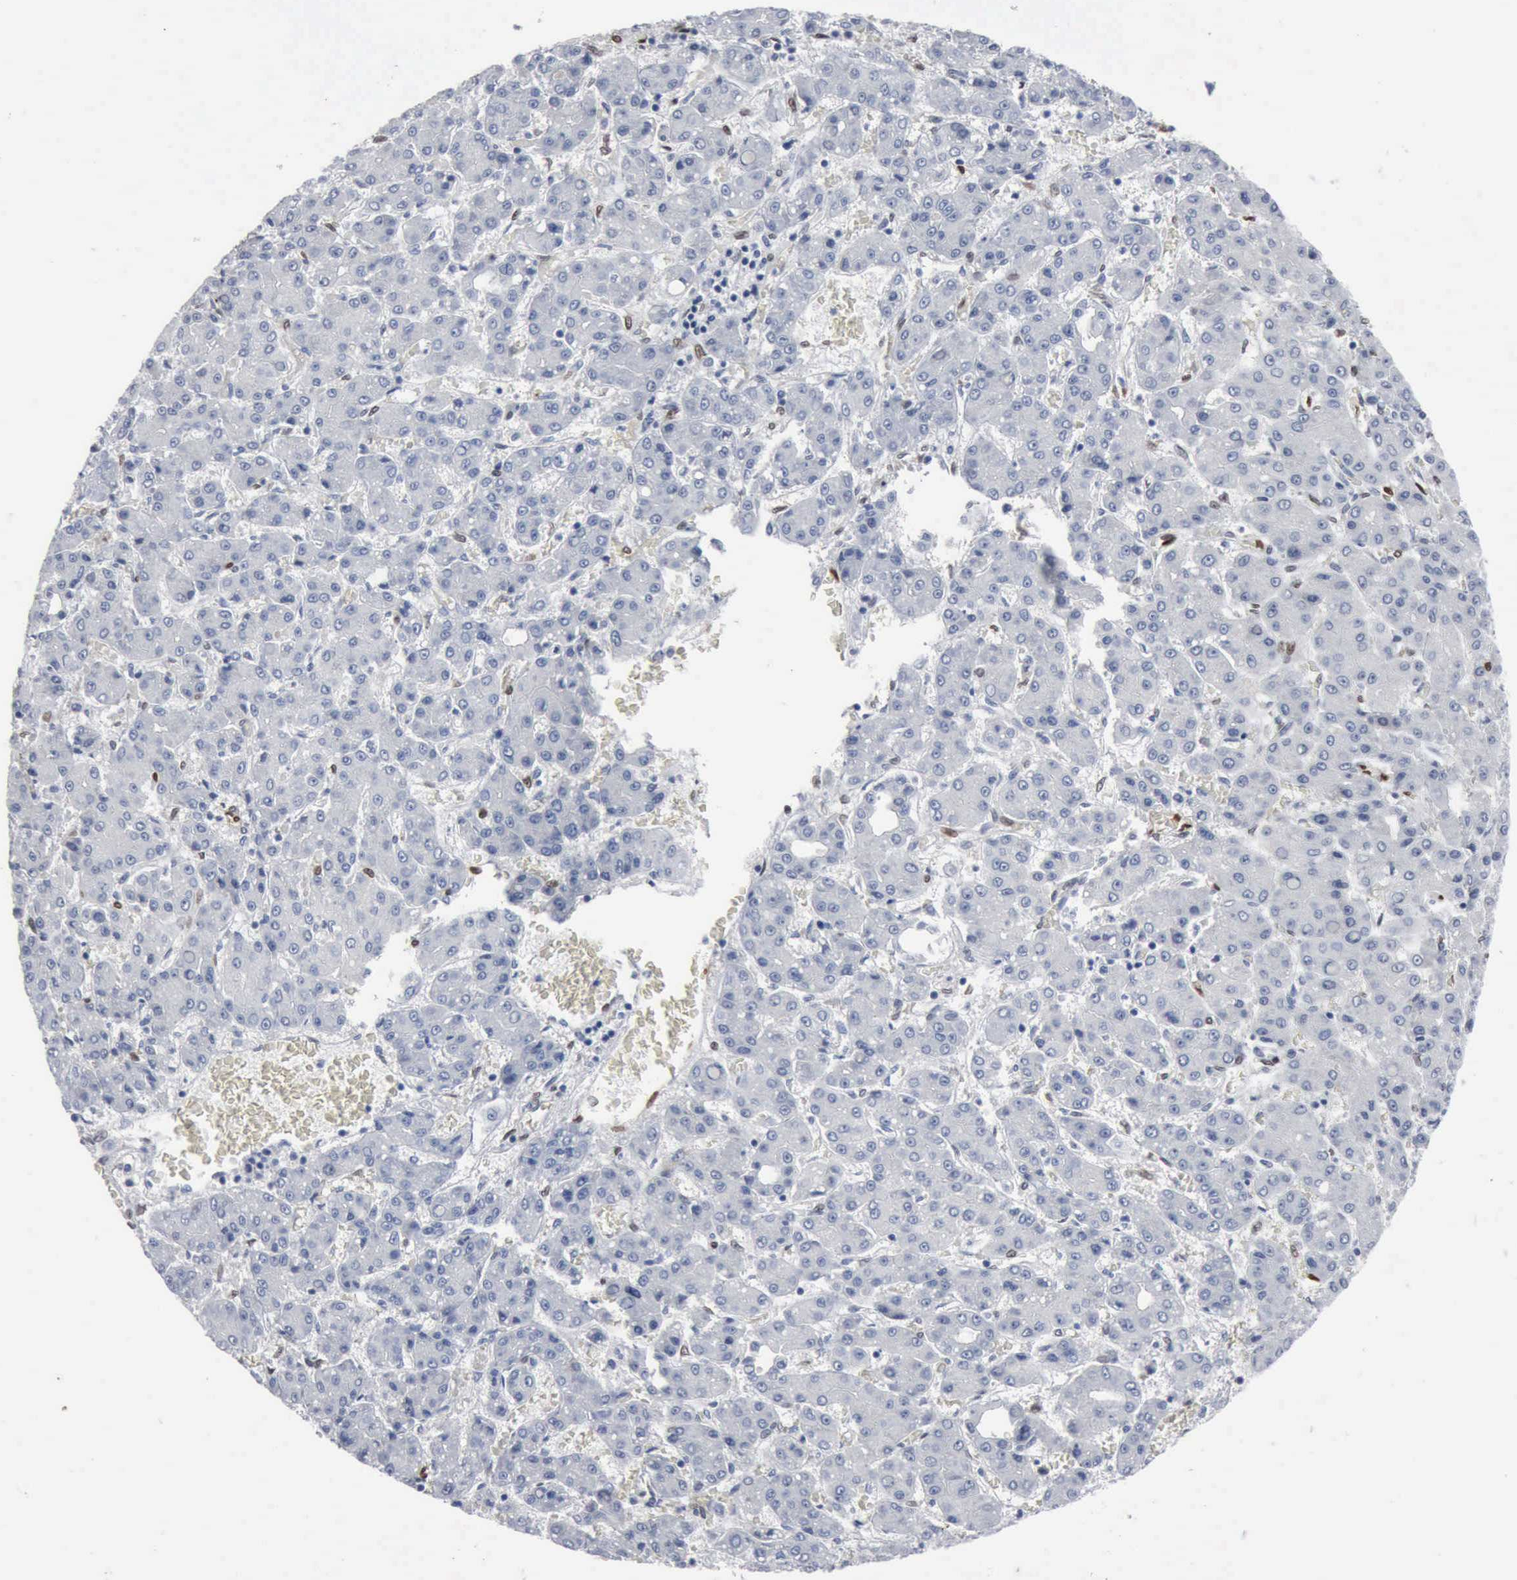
{"staining": {"intensity": "negative", "quantity": "none", "location": "none"}, "tissue": "liver cancer", "cell_type": "Tumor cells", "image_type": "cancer", "snomed": [{"axis": "morphology", "description": "Carcinoma, Hepatocellular, NOS"}, {"axis": "topography", "description": "Liver"}], "caption": "Immunohistochemistry (IHC) photomicrograph of neoplastic tissue: human liver hepatocellular carcinoma stained with DAB (3,3'-diaminobenzidine) displays no significant protein expression in tumor cells.", "gene": "FGF2", "patient": {"sex": "male", "age": 69}}